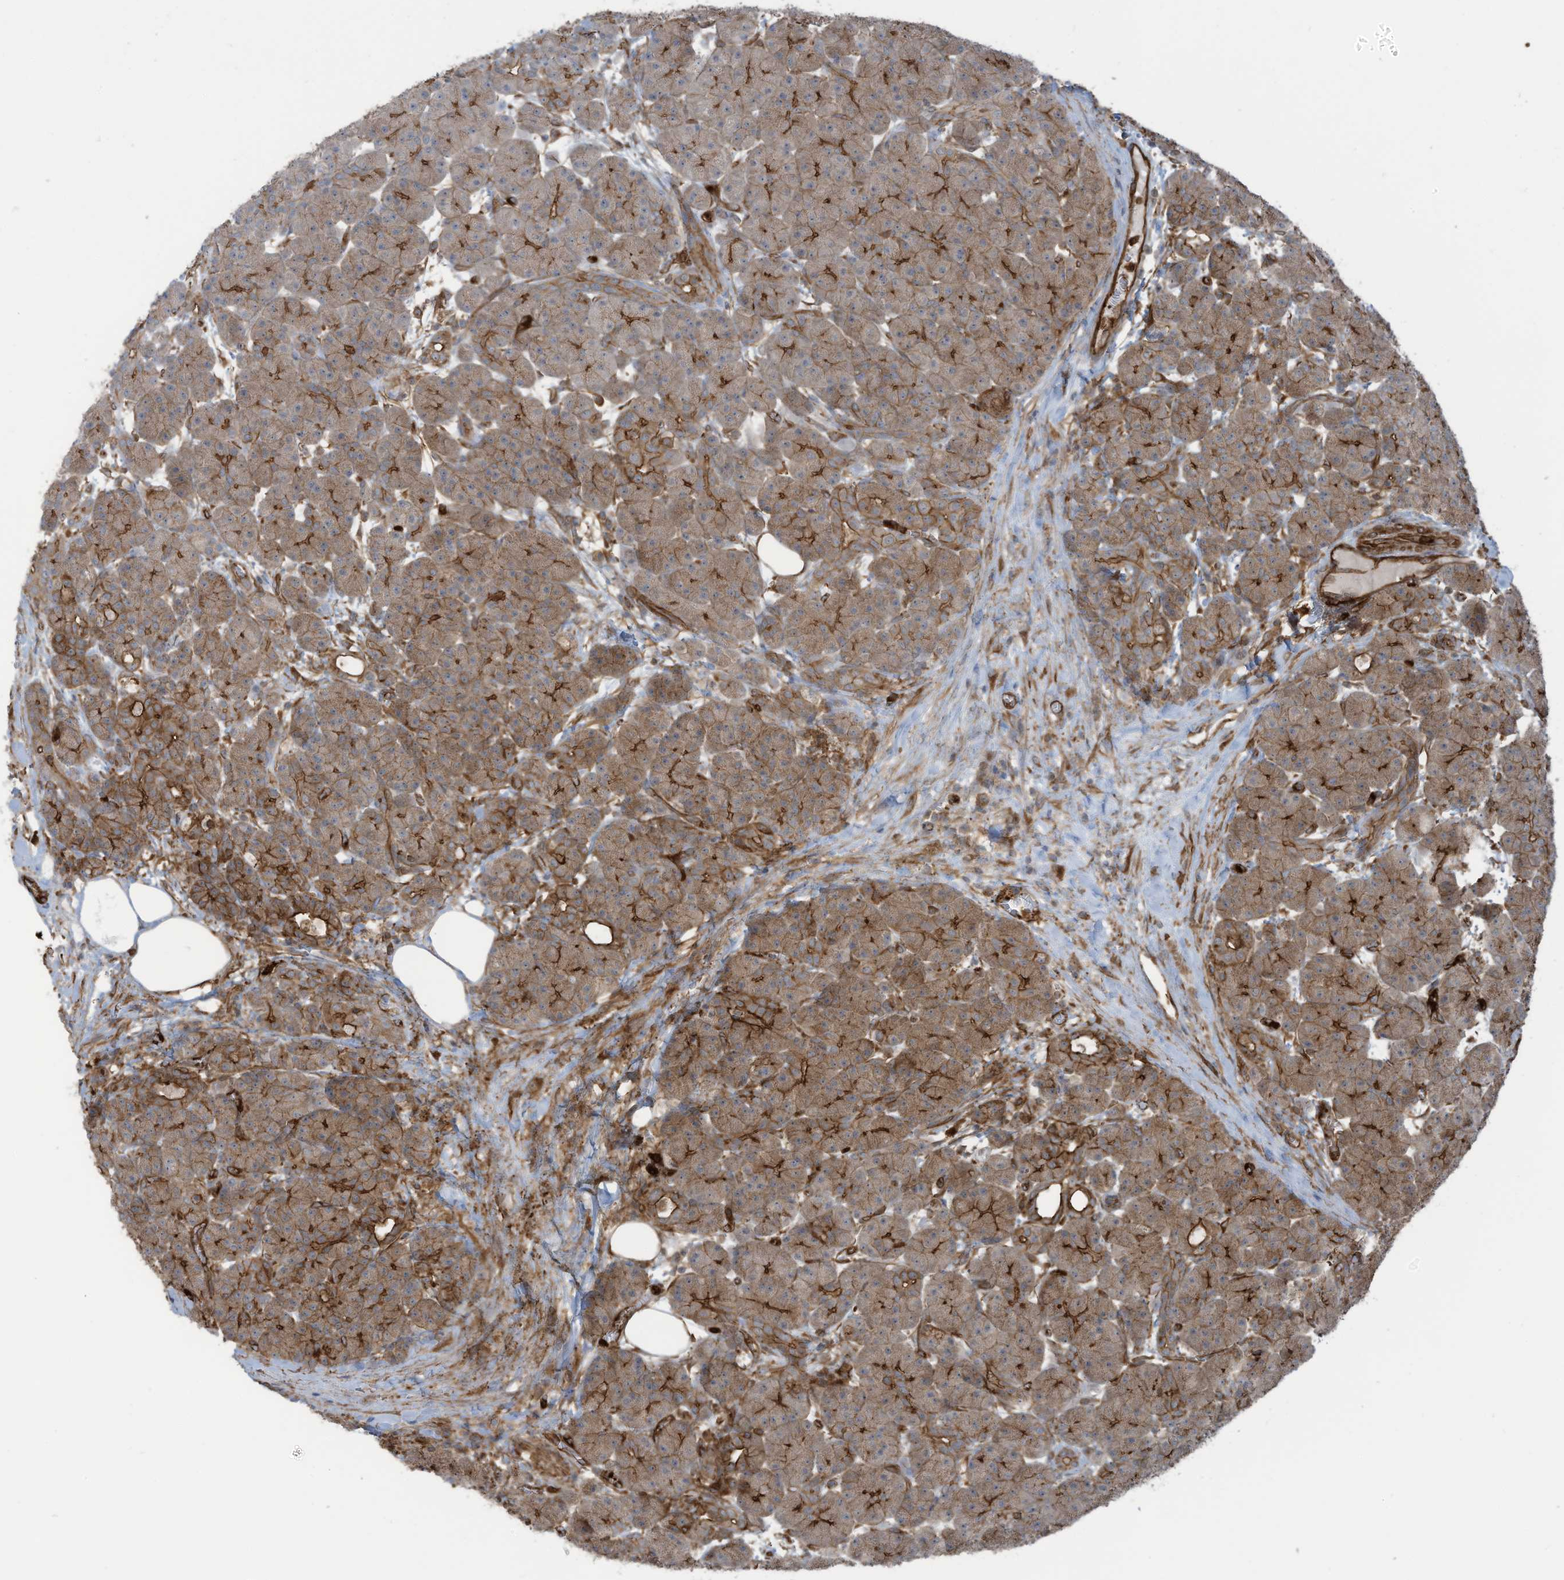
{"staining": {"intensity": "moderate", "quantity": ">75%", "location": "cytoplasmic/membranous"}, "tissue": "pancreas", "cell_type": "Exocrine glandular cells", "image_type": "normal", "snomed": [{"axis": "morphology", "description": "Normal tissue, NOS"}, {"axis": "topography", "description": "Pancreas"}], "caption": "IHC of benign pancreas displays medium levels of moderate cytoplasmic/membranous staining in approximately >75% of exocrine glandular cells.", "gene": "SLC9A2", "patient": {"sex": "male", "age": 63}}